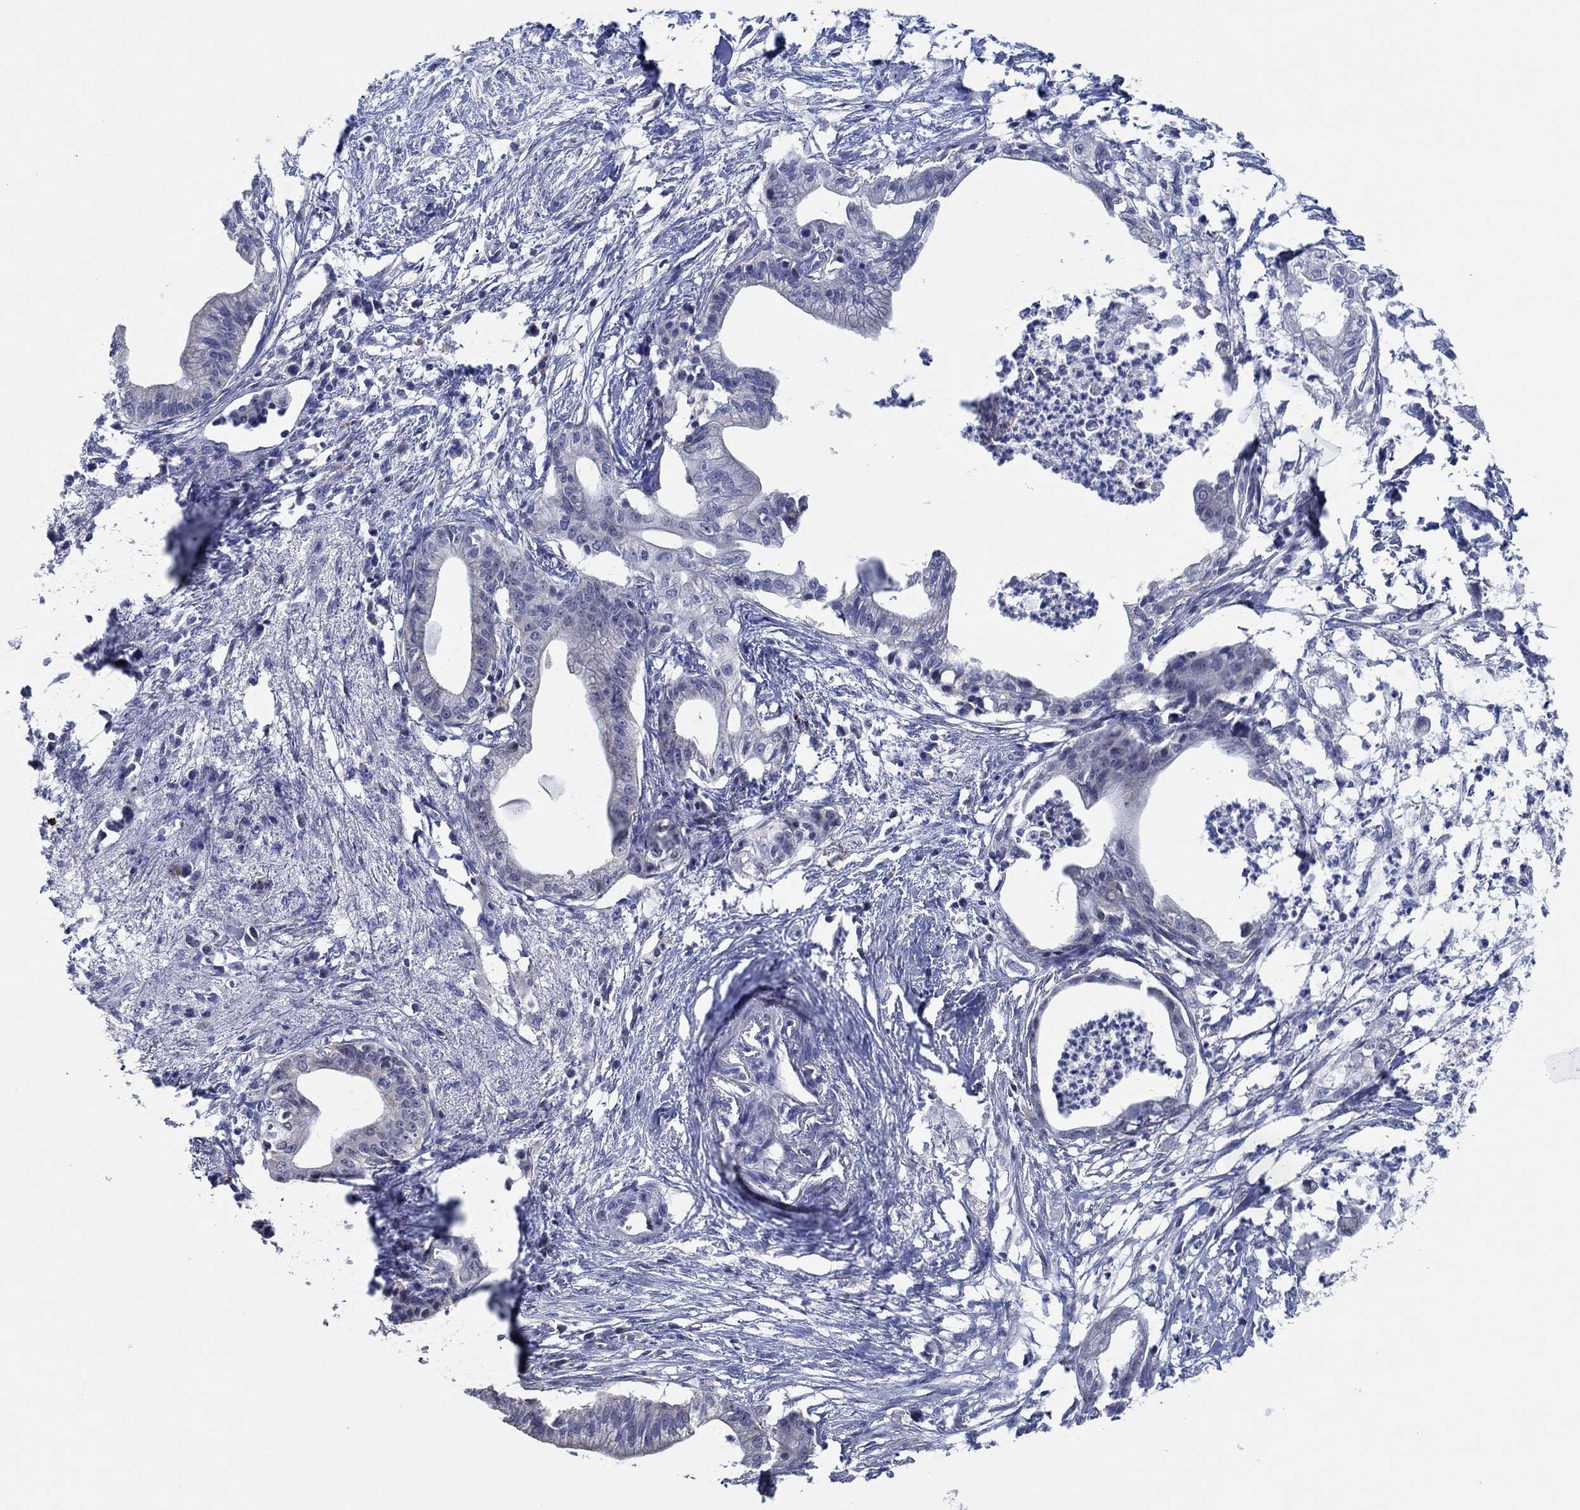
{"staining": {"intensity": "negative", "quantity": "none", "location": "none"}, "tissue": "pancreatic cancer", "cell_type": "Tumor cells", "image_type": "cancer", "snomed": [{"axis": "morphology", "description": "Normal tissue, NOS"}, {"axis": "morphology", "description": "Adenocarcinoma, NOS"}, {"axis": "topography", "description": "Pancreas"}], "caption": "Immunohistochemical staining of human adenocarcinoma (pancreatic) reveals no significant staining in tumor cells. The staining is performed using DAB (3,3'-diaminobenzidine) brown chromogen with nuclei counter-stained in using hematoxylin.", "gene": "PRRT3", "patient": {"sex": "female", "age": 58}}